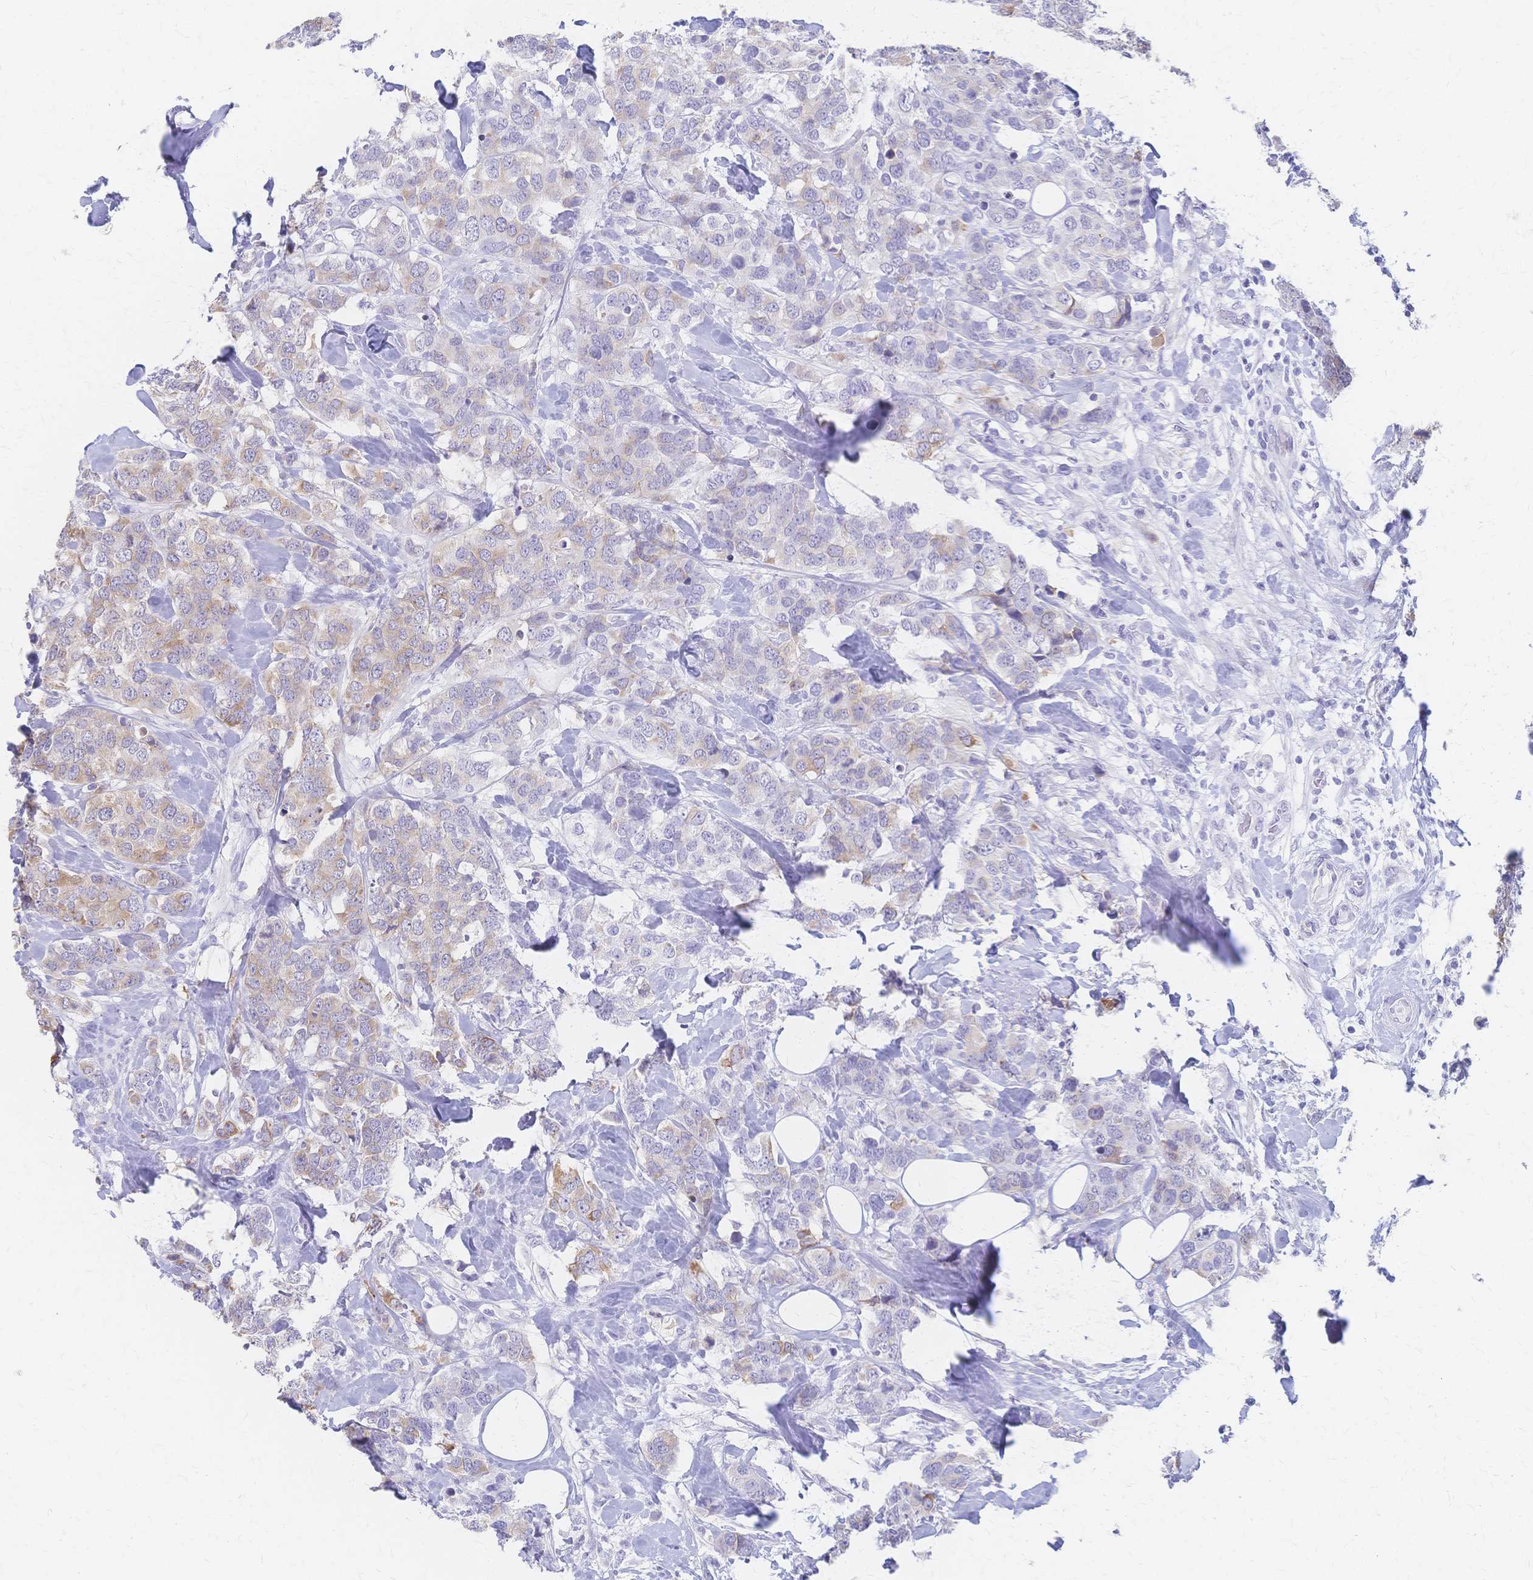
{"staining": {"intensity": "moderate", "quantity": "<25%", "location": "cytoplasmic/membranous"}, "tissue": "breast cancer", "cell_type": "Tumor cells", "image_type": "cancer", "snomed": [{"axis": "morphology", "description": "Lobular carcinoma"}, {"axis": "topography", "description": "Breast"}], "caption": "DAB immunohistochemical staining of human lobular carcinoma (breast) exhibits moderate cytoplasmic/membranous protein positivity in approximately <25% of tumor cells. Using DAB (brown) and hematoxylin (blue) stains, captured at high magnification using brightfield microscopy.", "gene": "CYB5A", "patient": {"sex": "female", "age": 59}}